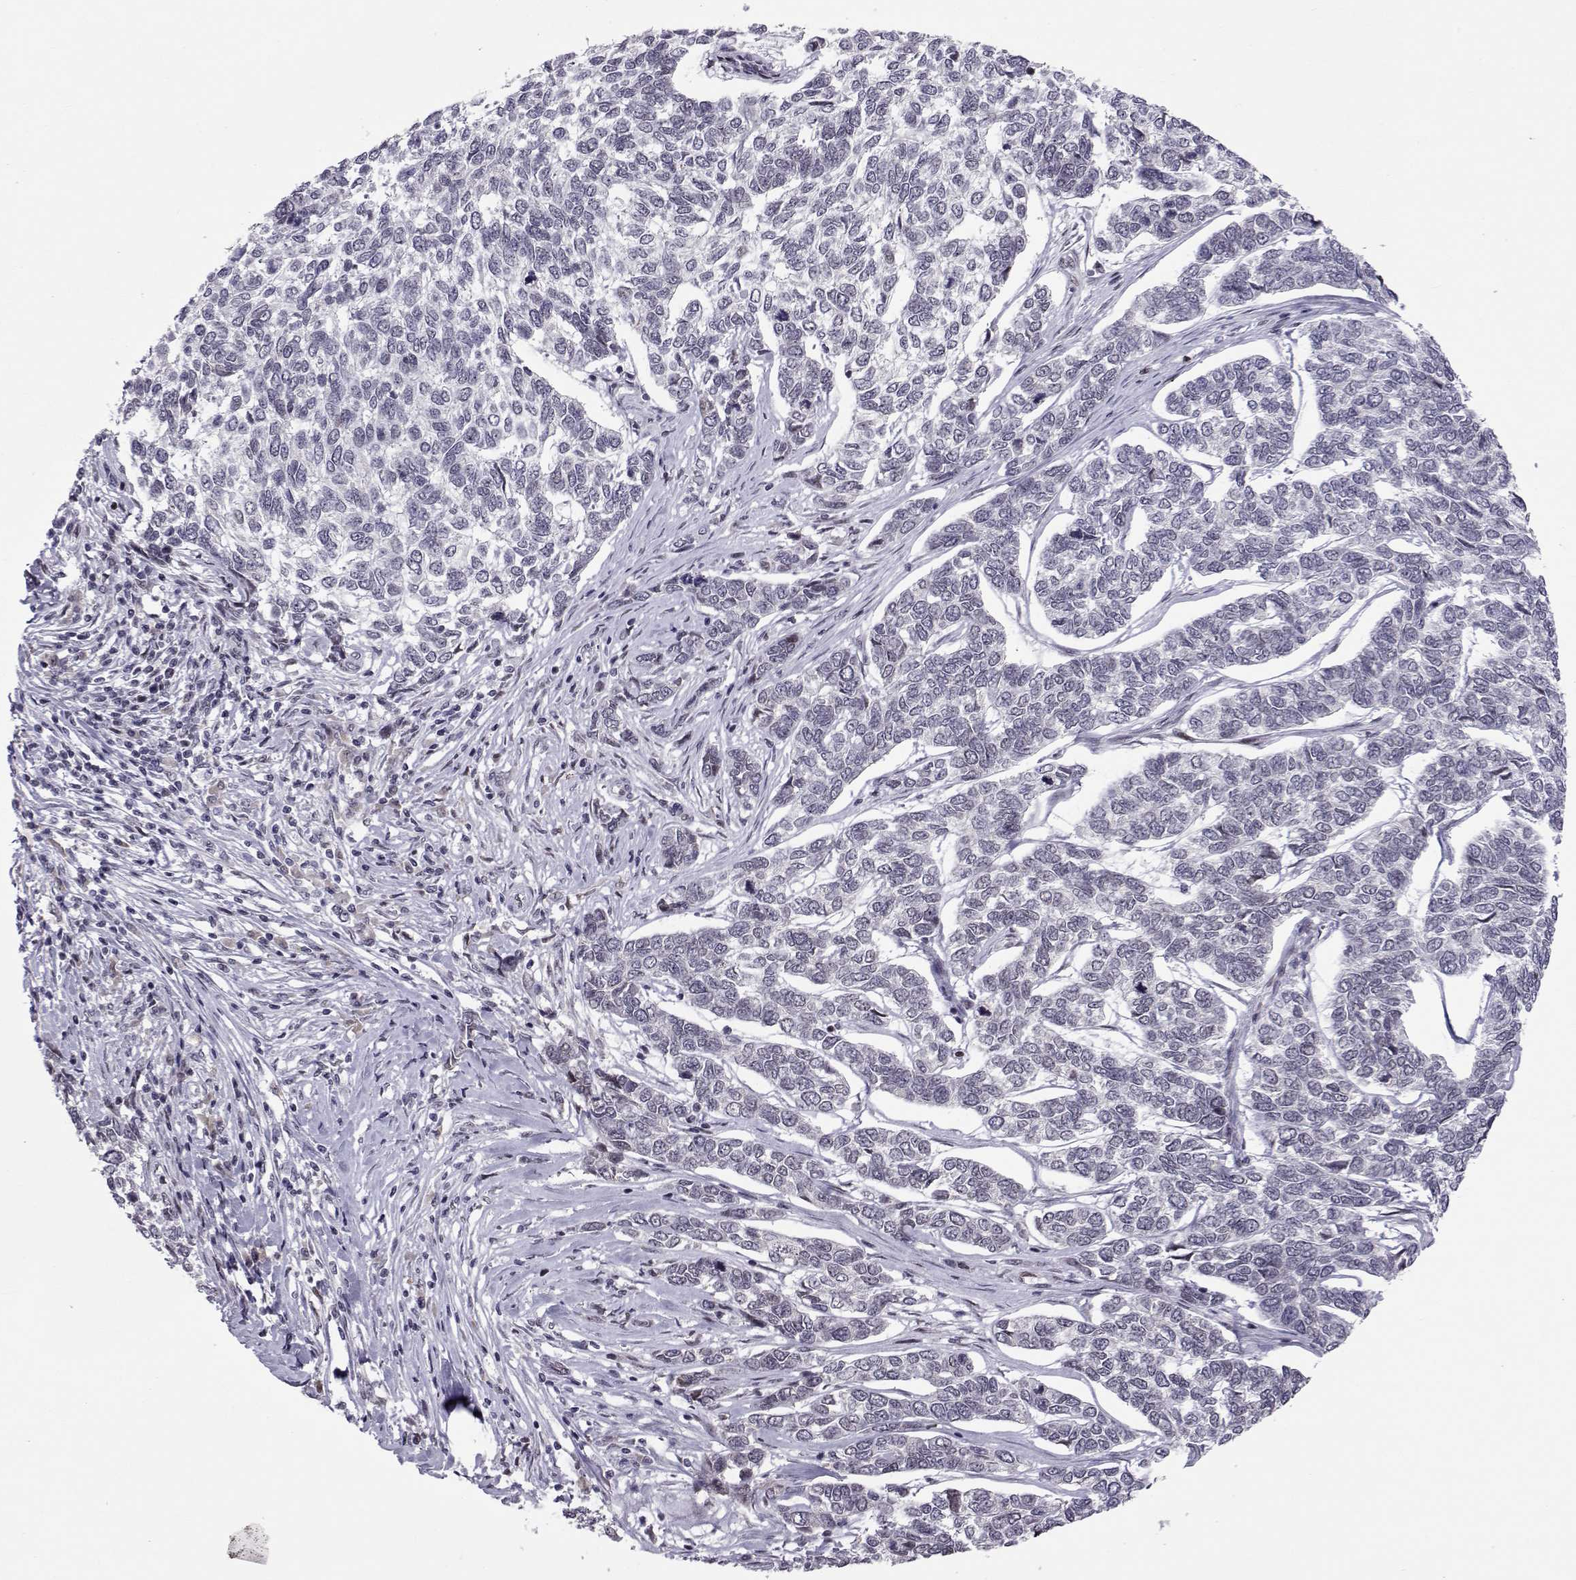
{"staining": {"intensity": "negative", "quantity": "none", "location": "none"}, "tissue": "skin cancer", "cell_type": "Tumor cells", "image_type": "cancer", "snomed": [{"axis": "morphology", "description": "Basal cell carcinoma"}, {"axis": "topography", "description": "Skin"}], "caption": "IHC histopathology image of skin cancer stained for a protein (brown), which shows no expression in tumor cells.", "gene": "SIX6", "patient": {"sex": "female", "age": 65}}